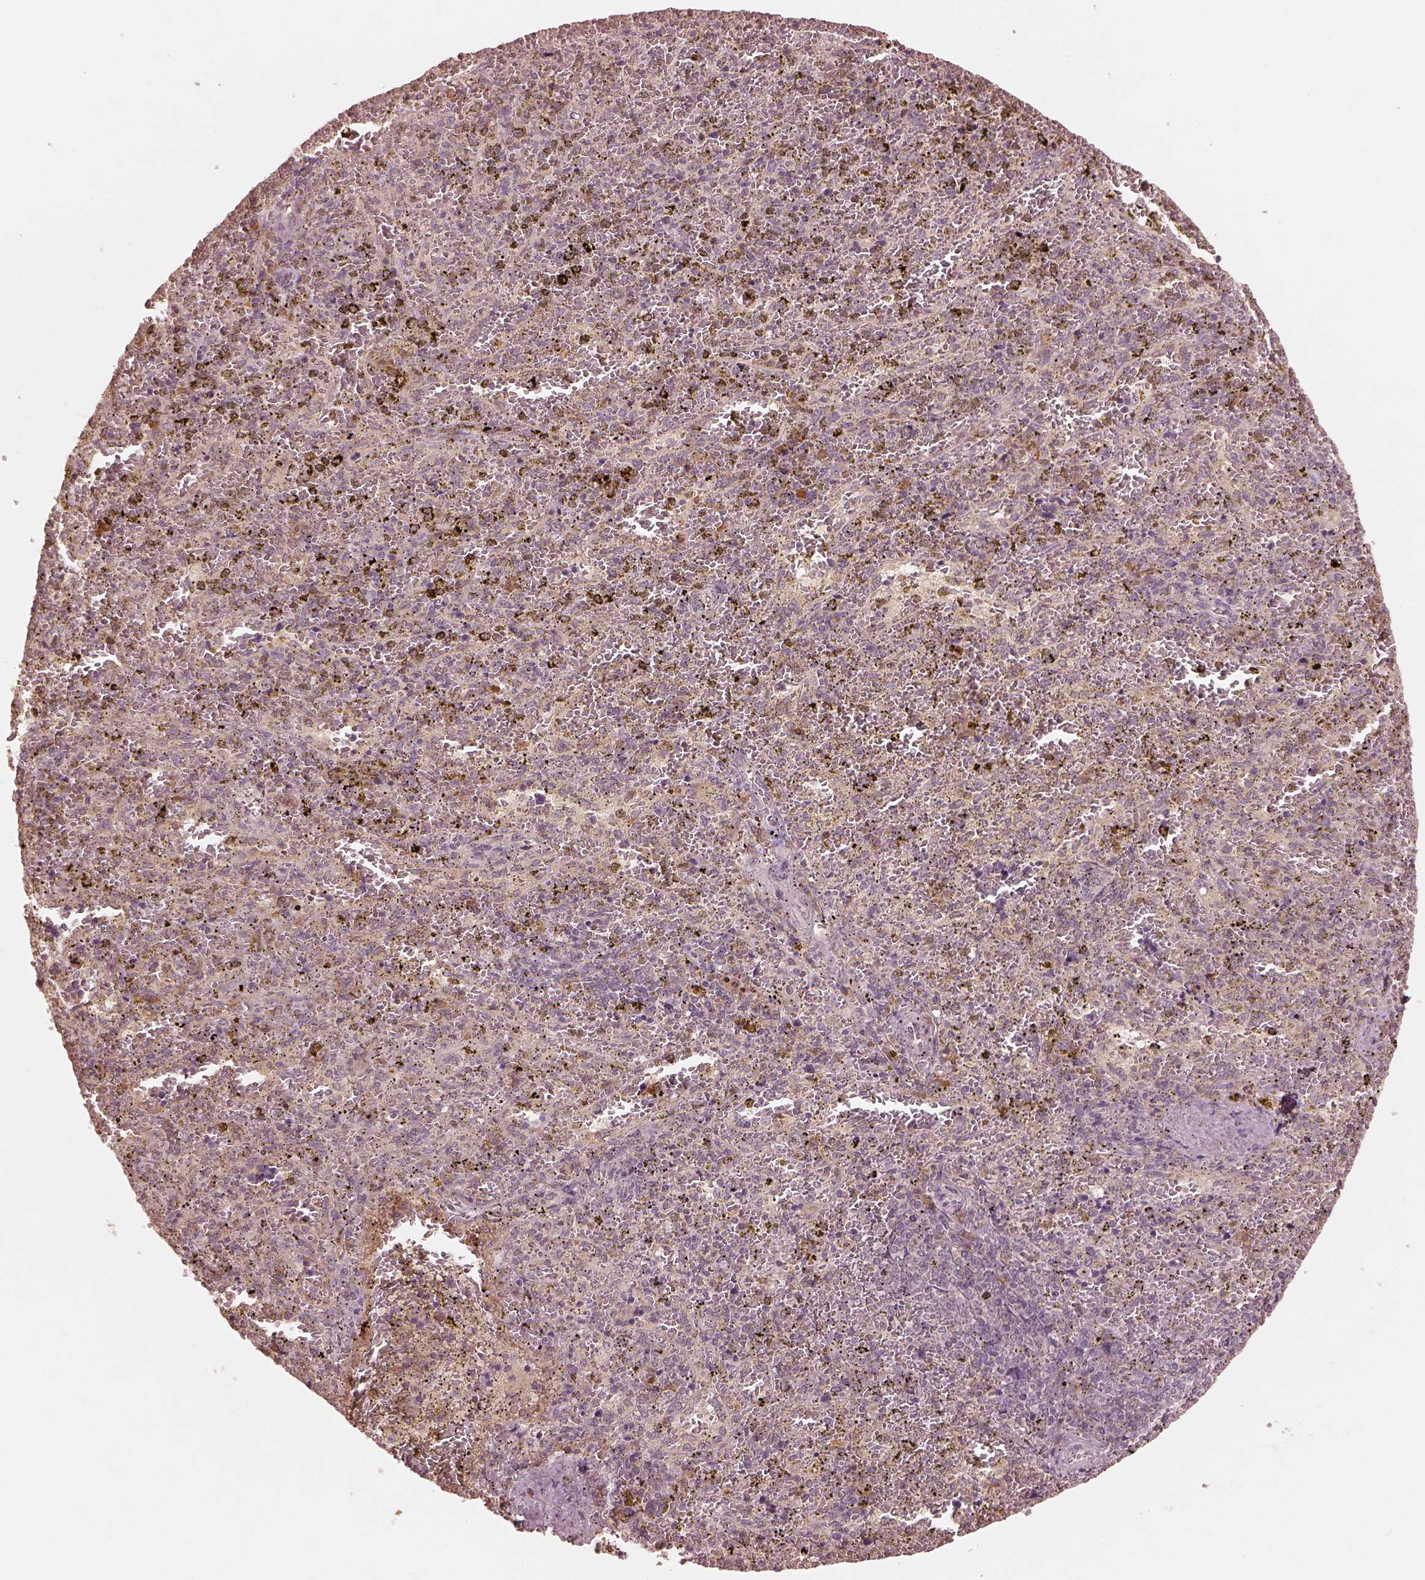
{"staining": {"intensity": "moderate", "quantity": "<25%", "location": "cytoplasmic/membranous"}, "tissue": "spleen", "cell_type": "Cells in red pulp", "image_type": "normal", "snomed": [{"axis": "morphology", "description": "Normal tissue, NOS"}, {"axis": "topography", "description": "Spleen"}], "caption": "IHC histopathology image of normal human spleen stained for a protein (brown), which demonstrates low levels of moderate cytoplasmic/membranous expression in about <25% of cells in red pulp.", "gene": "CALR3", "patient": {"sex": "female", "age": 50}}